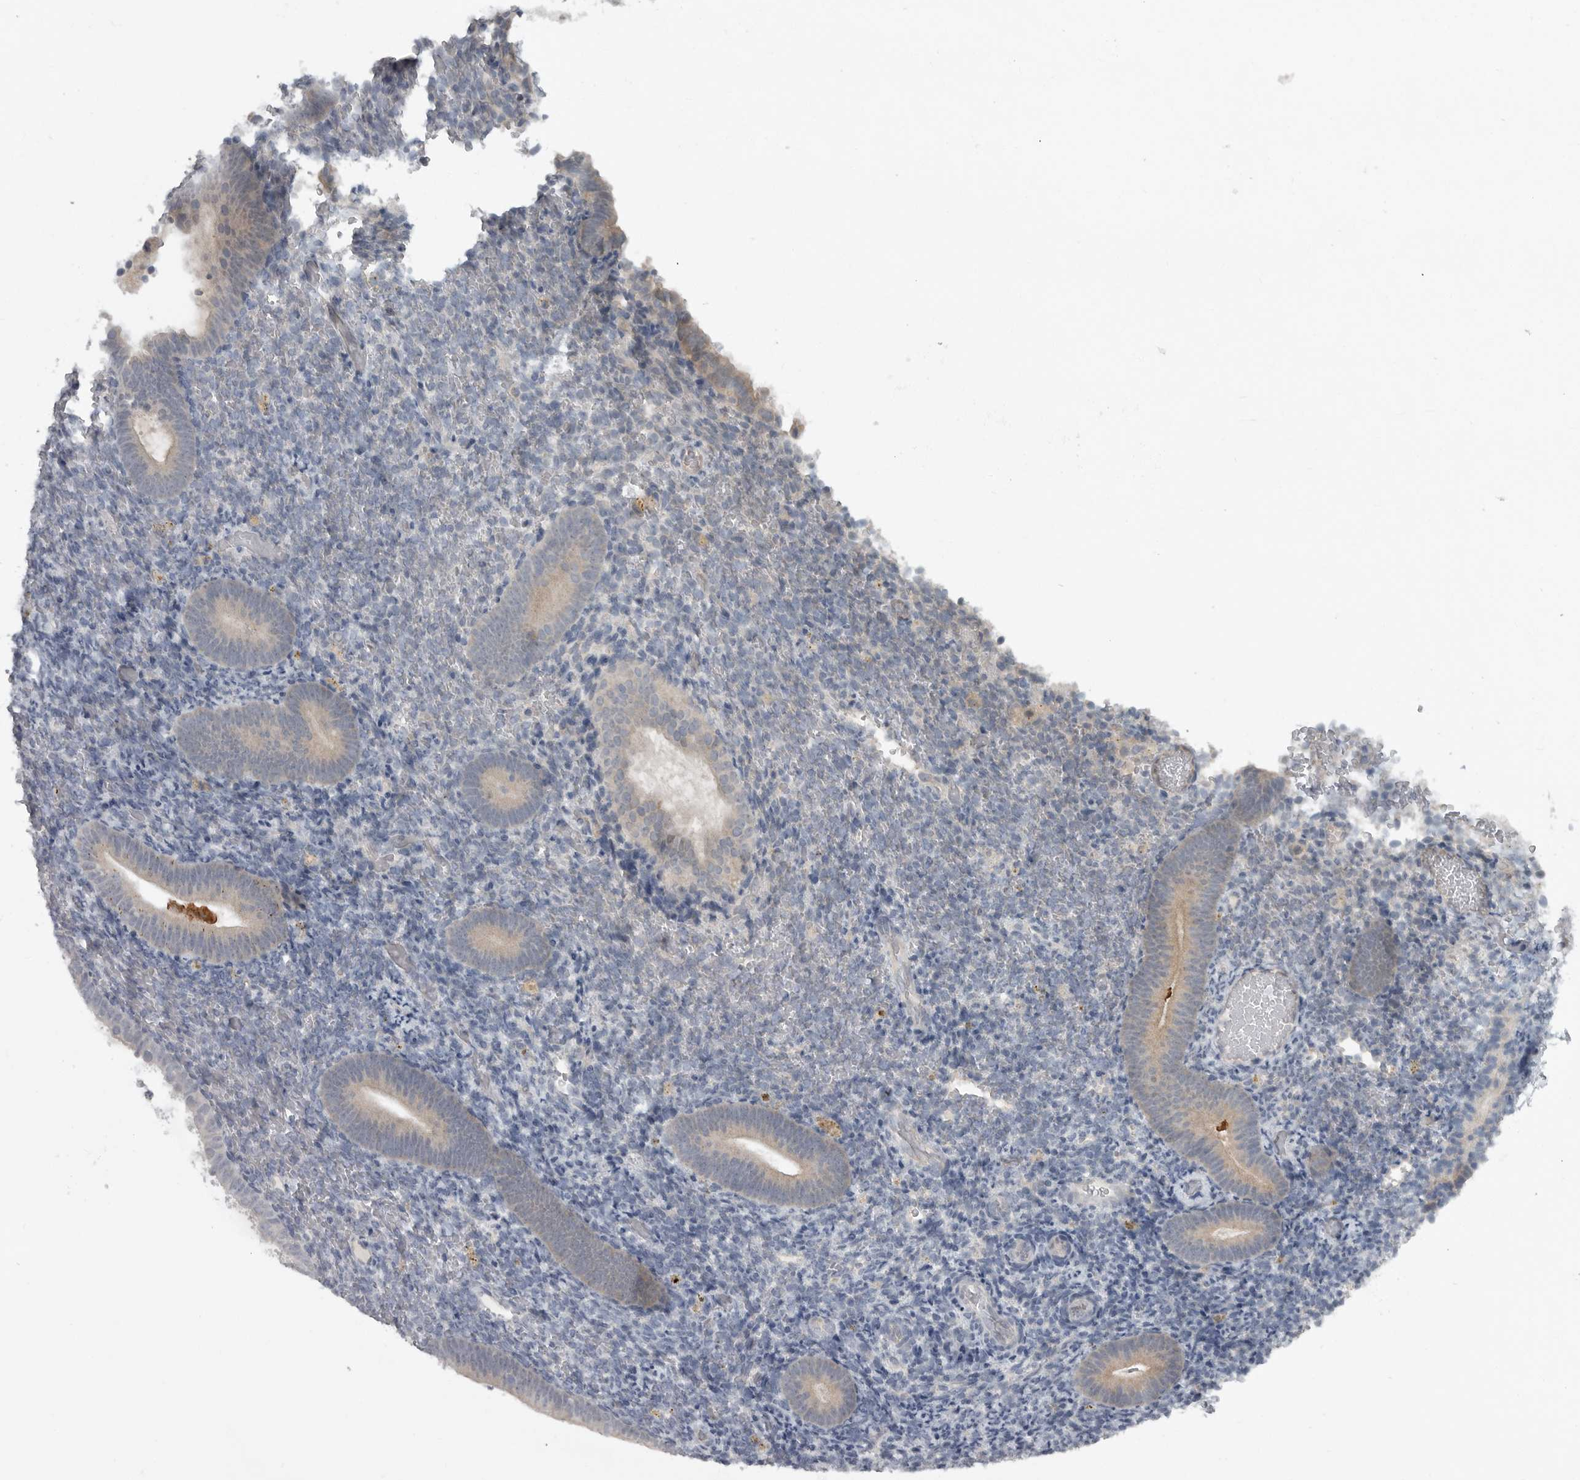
{"staining": {"intensity": "negative", "quantity": "none", "location": "none"}, "tissue": "endometrium", "cell_type": "Cells in endometrial stroma", "image_type": "normal", "snomed": [{"axis": "morphology", "description": "Normal tissue, NOS"}, {"axis": "topography", "description": "Endometrium"}], "caption": "Immunohistochemistry micrograph of normal human endometrium stained for a protein (brown), which demonstrates no staining in cells in endometrial stroma. (DAB (3,3'-diaminobenzidine) immunohistochemistry (IHC), high magnification).", "gene": "PHF13", "patient": {"sex": "female", "age": 51}}